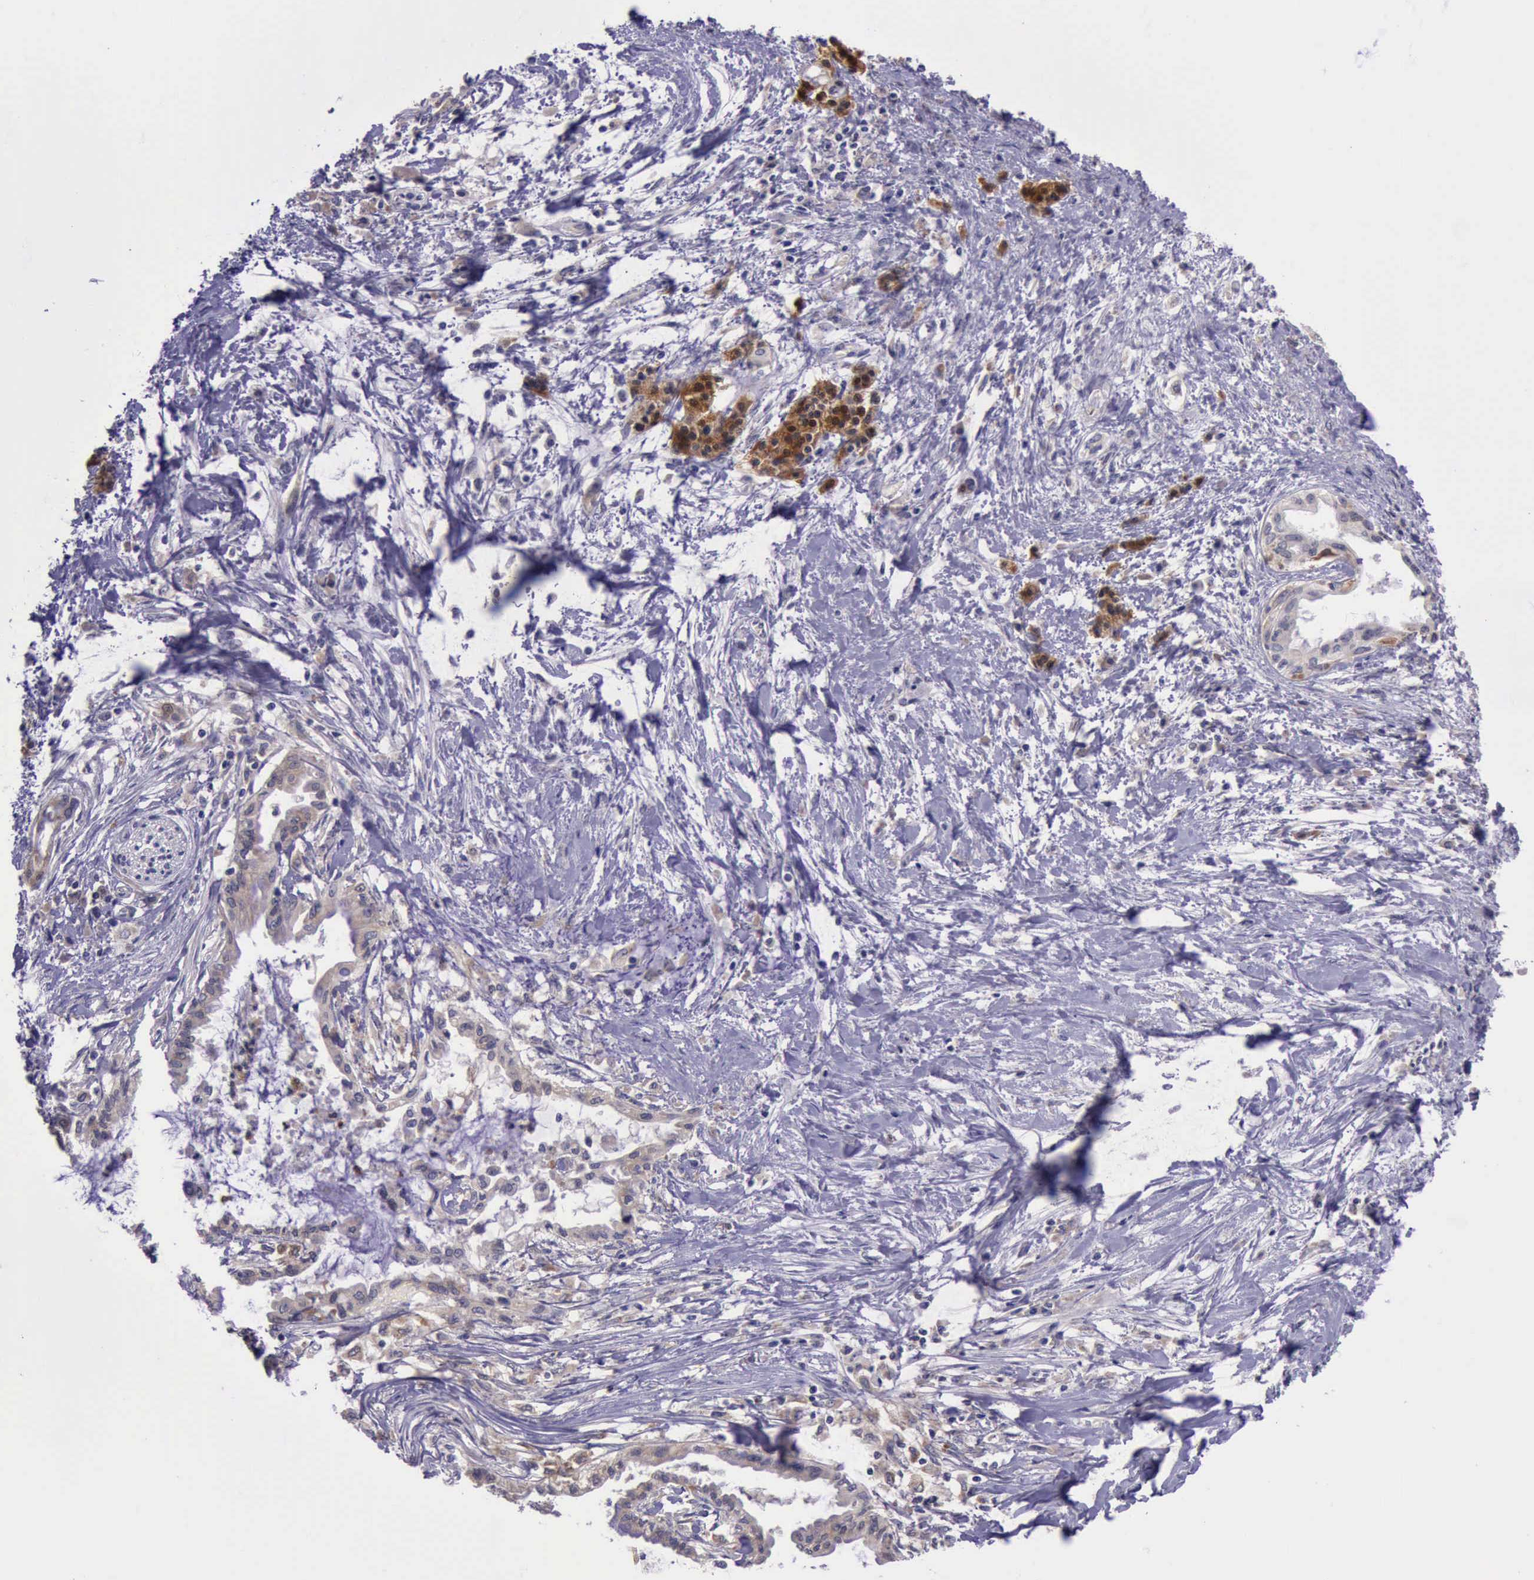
{"staining": {"intensity": "weak", "quantity": ">75%", "location": "cytoplasmic/membranous"}, "tissue": "pancreatic cancer", "cell_type": "Tumor cells", "image_type": "cancer", "snomed": [{"axis": "morphology", "description": "Adenocarcinoma, NOS"}, {"axis": "topography", "description": "Pancreas"}], "caption": "An image showing weak cytoplasmic/membranous expression in approximately >75% of tumor cells in adenocarcinoma (pancreatic), as visualized by brown immunohistochemical staining.", "gene": "PLEK2", "patient": {"sex": "female", "age": 64}}